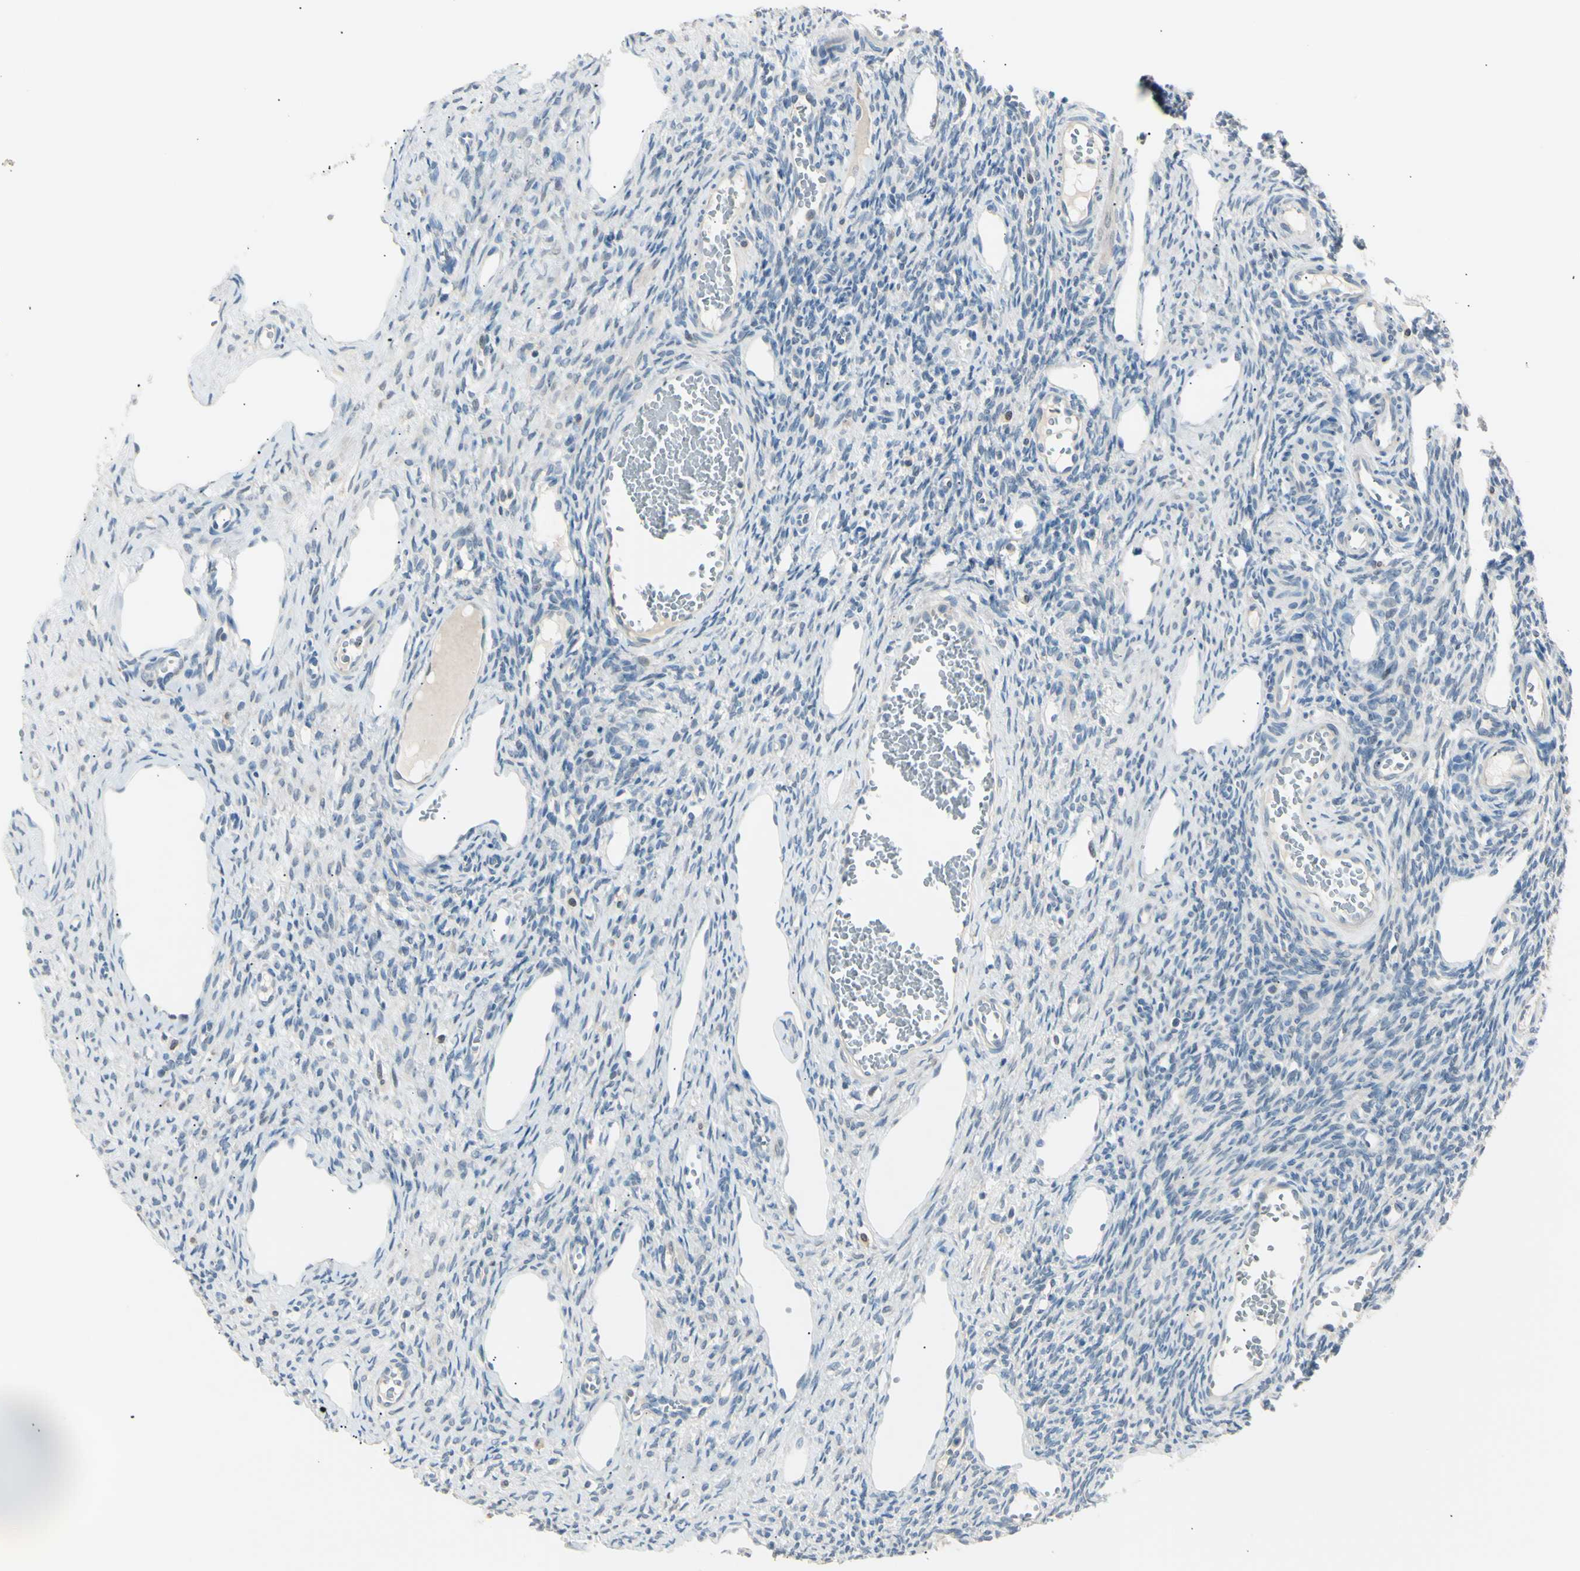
{"staining": {"intensity": "negative", "quantity": "none", "location": "none"}, "tissue": "ovary", "cell_type": "Ovarian stroma cells", "image_type": "normal", "snomed": [{"axis": "morphology", "description": "Normal tissue, NOS"}, {"axis": "topography", "description": "Ovary"}], "caption": "IHC photomicrograph of normal ovary: human ovary stained with DAB (3,3'-diaminobenzidine) displays no significant protein staining in ovarian stroma cells. (DAB immunohistochemistry visualized using brightfield microscopy, high magnification).", "gene": "LHPP", "patient": {"sex": "female", "age": 33}}